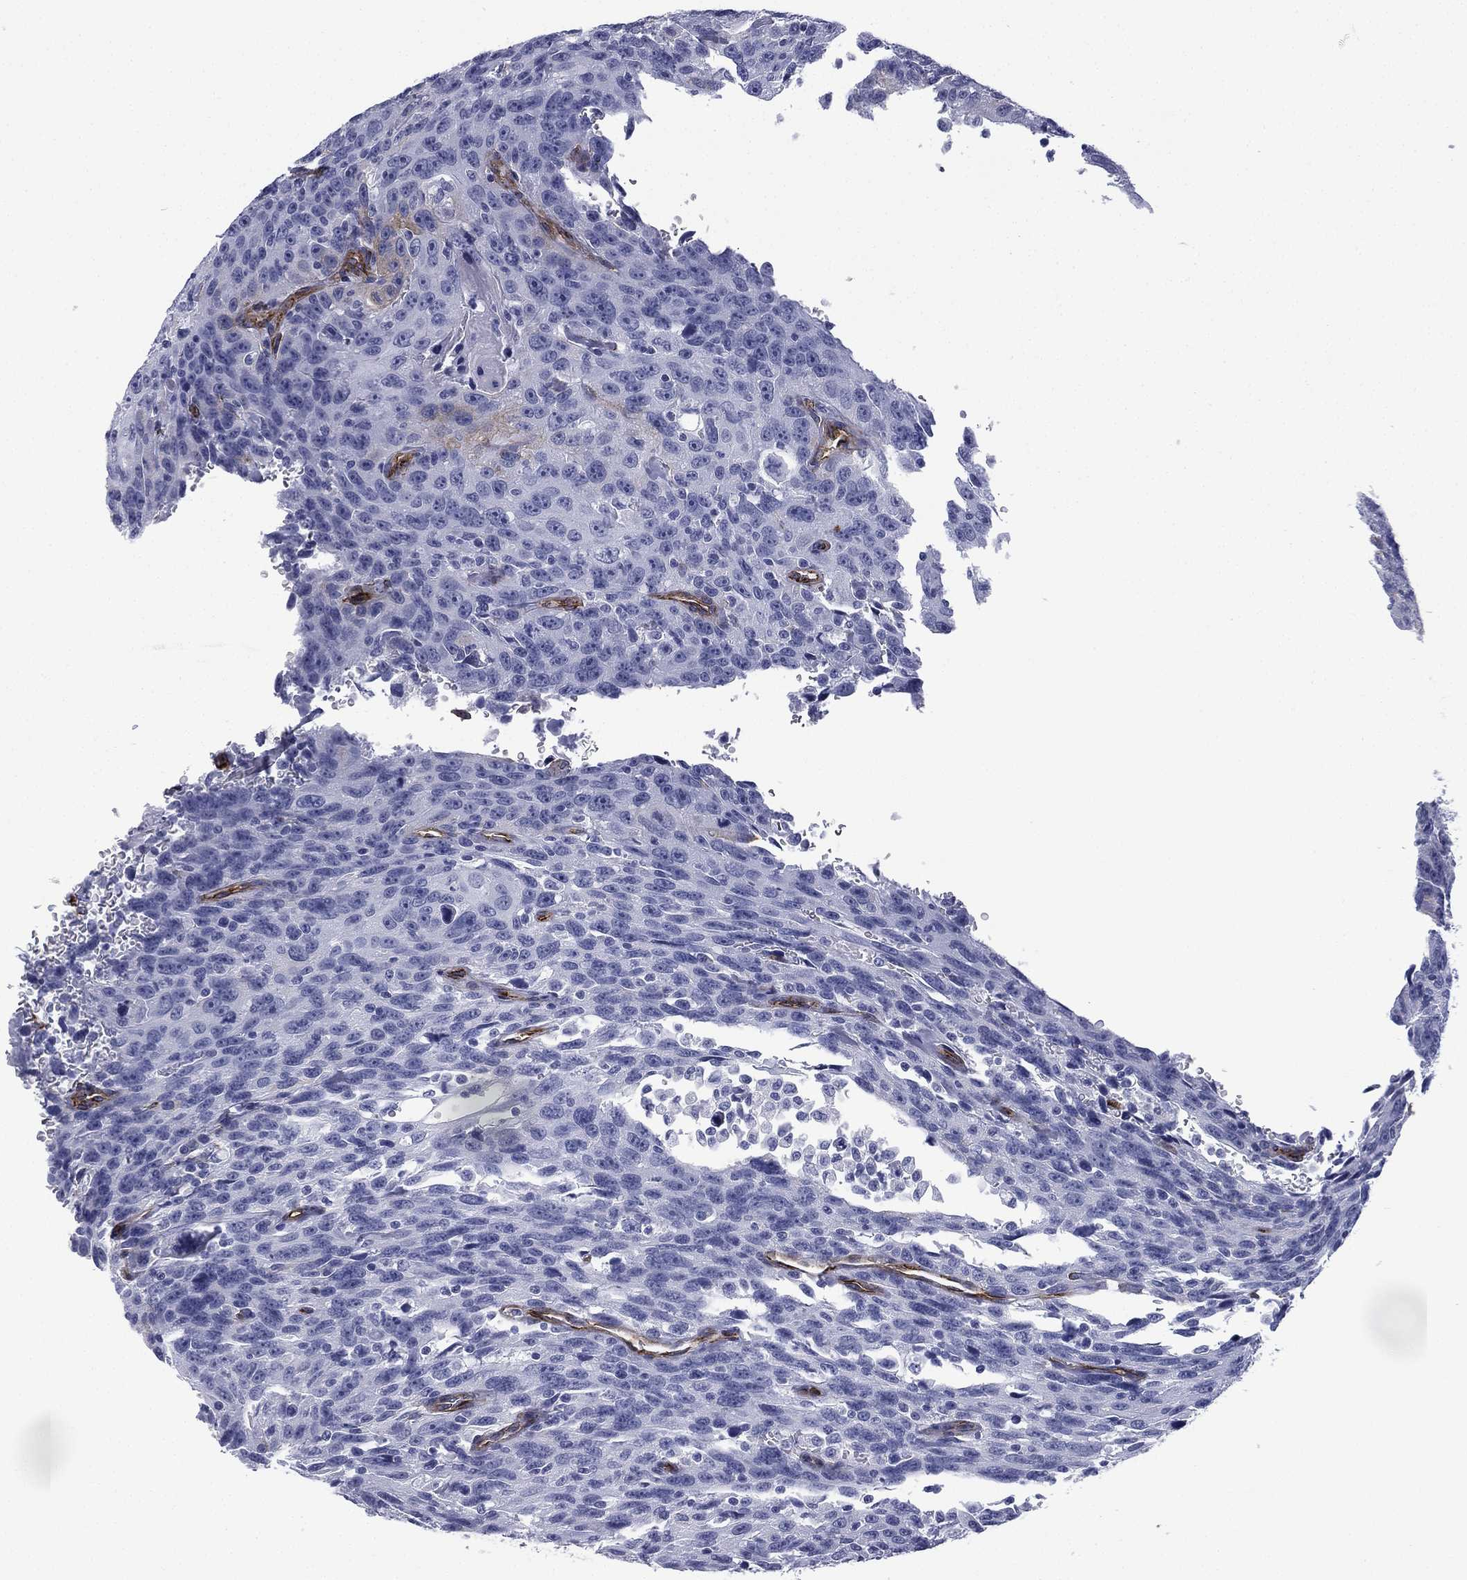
{"staining": {"intensity": "negative", "quantity": "none", "location": "none"}, "tissue": "urothelial cancer", "cell_type": "Tumor cells", "image_type": "cancer", "snomed": [{"axis": "morphology", "description": "Urothelial carcinoma, NOS"}, {"axis": "morphology", "description": "Urothelial carcinoma, High grade"}, {"axis": "topography", "description": "Urinary bladder"}], "caption": "Immunohistochemistry (IHC) histopathology image of neoplastic tissue: transitional cell carcinoma stained with DAB reveals no significant protein positivity in tumor cells.", "gene": "CAVIN3", "patient": {"sex": "female", "age": 73}}